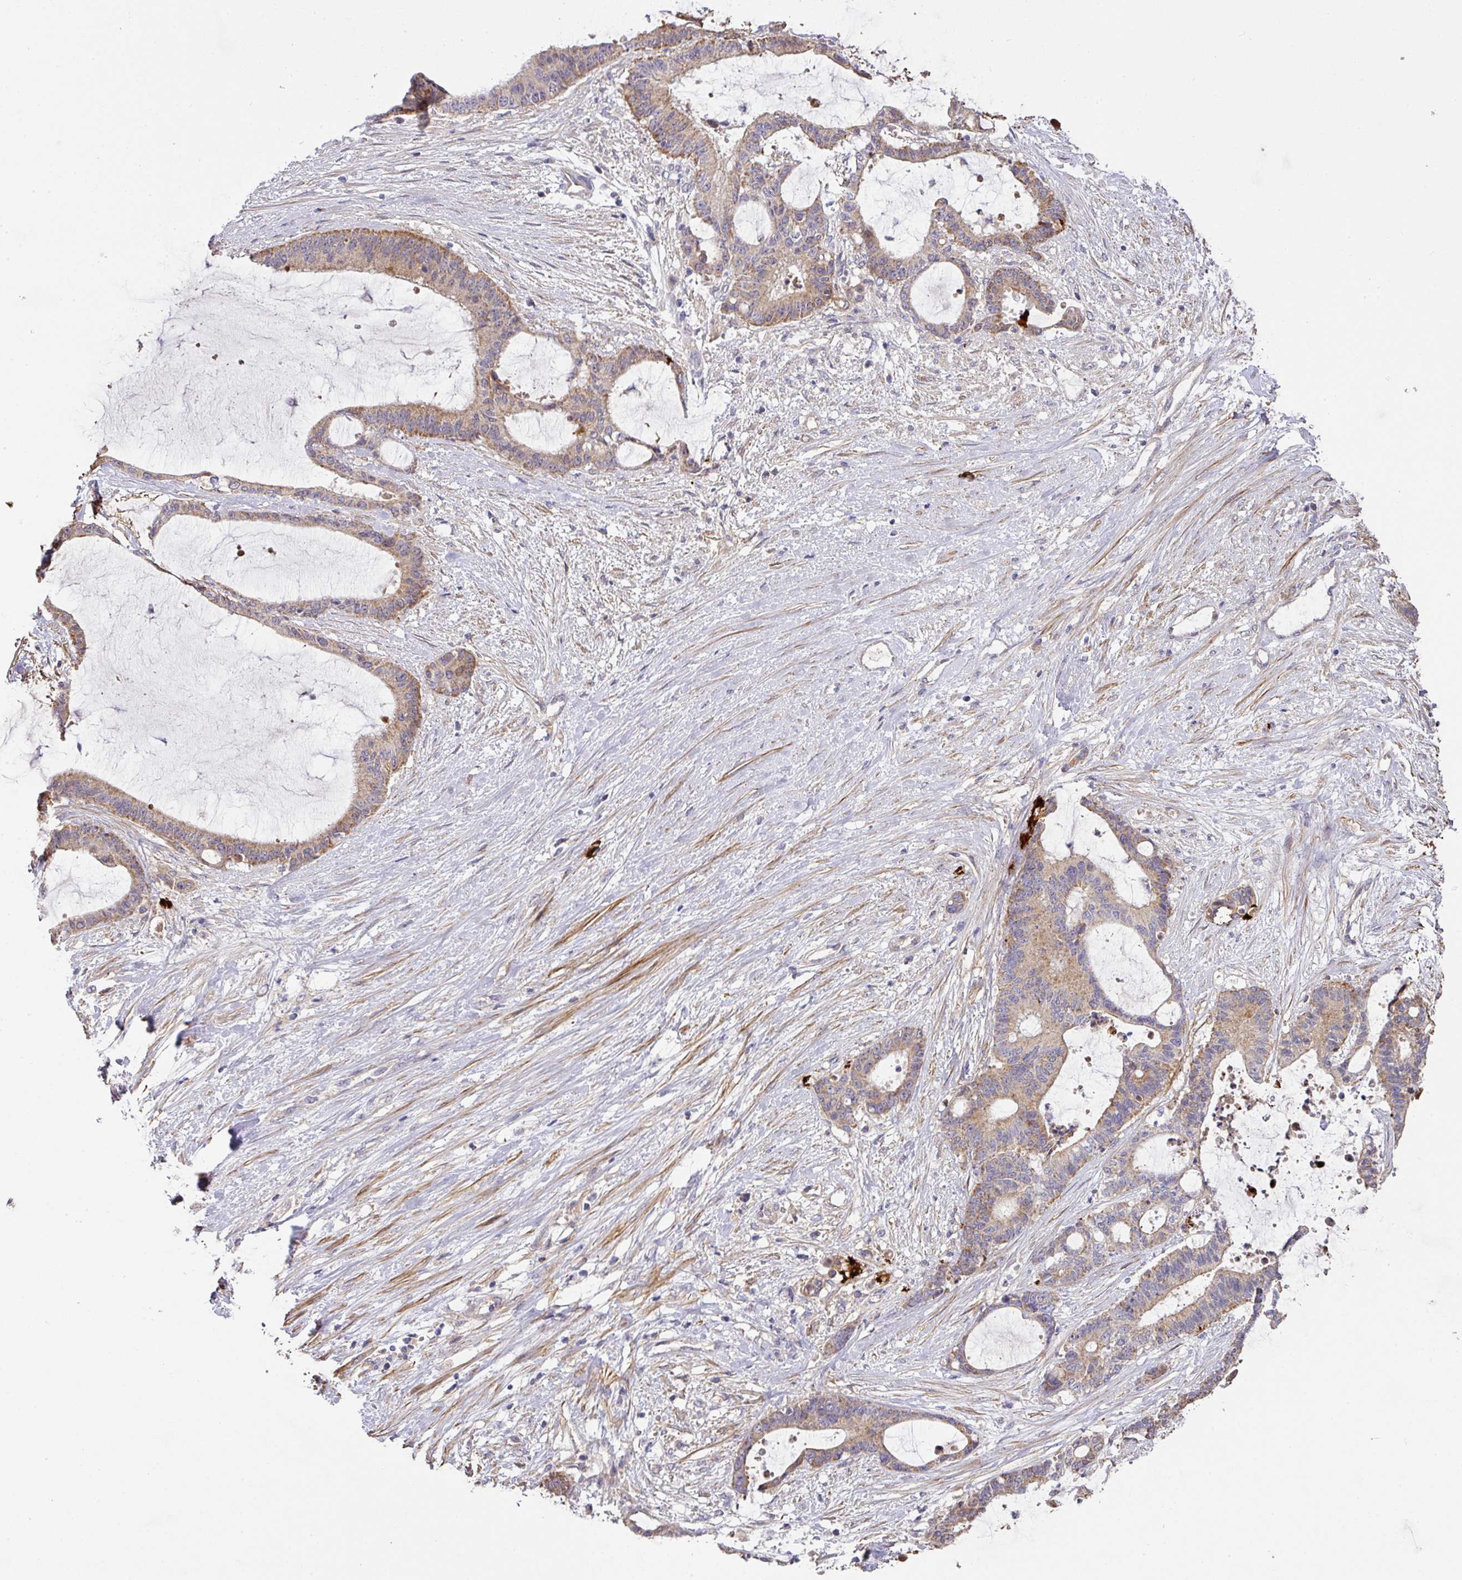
{"staining": {"intensity": "moderate", "quantity": ">75%", "location": "cytoplasmic/membranous"}, "tissue": "liver cancer", "cell_type": "Tumor cells", "image_type": "cancer", "snomed": [{"axis": "morphology", "description": "Normal tissue, NOS"}, {"axis": "morphology", "description": "Cholangiocarcinoma"}, {"axis": "topography", "description": "Liver"}, {"axis": "topography", "description": "Peripheral nerve tissue"}], "caption": "The histopathology image reveals staining of liver cancer (cholangiocarcinoma), revealing moderate cytoplasmic/membranous protein staining (brown color) within tumor cells.", "gene": "STK35", "patient": {"sex": "female", "age": 73}}